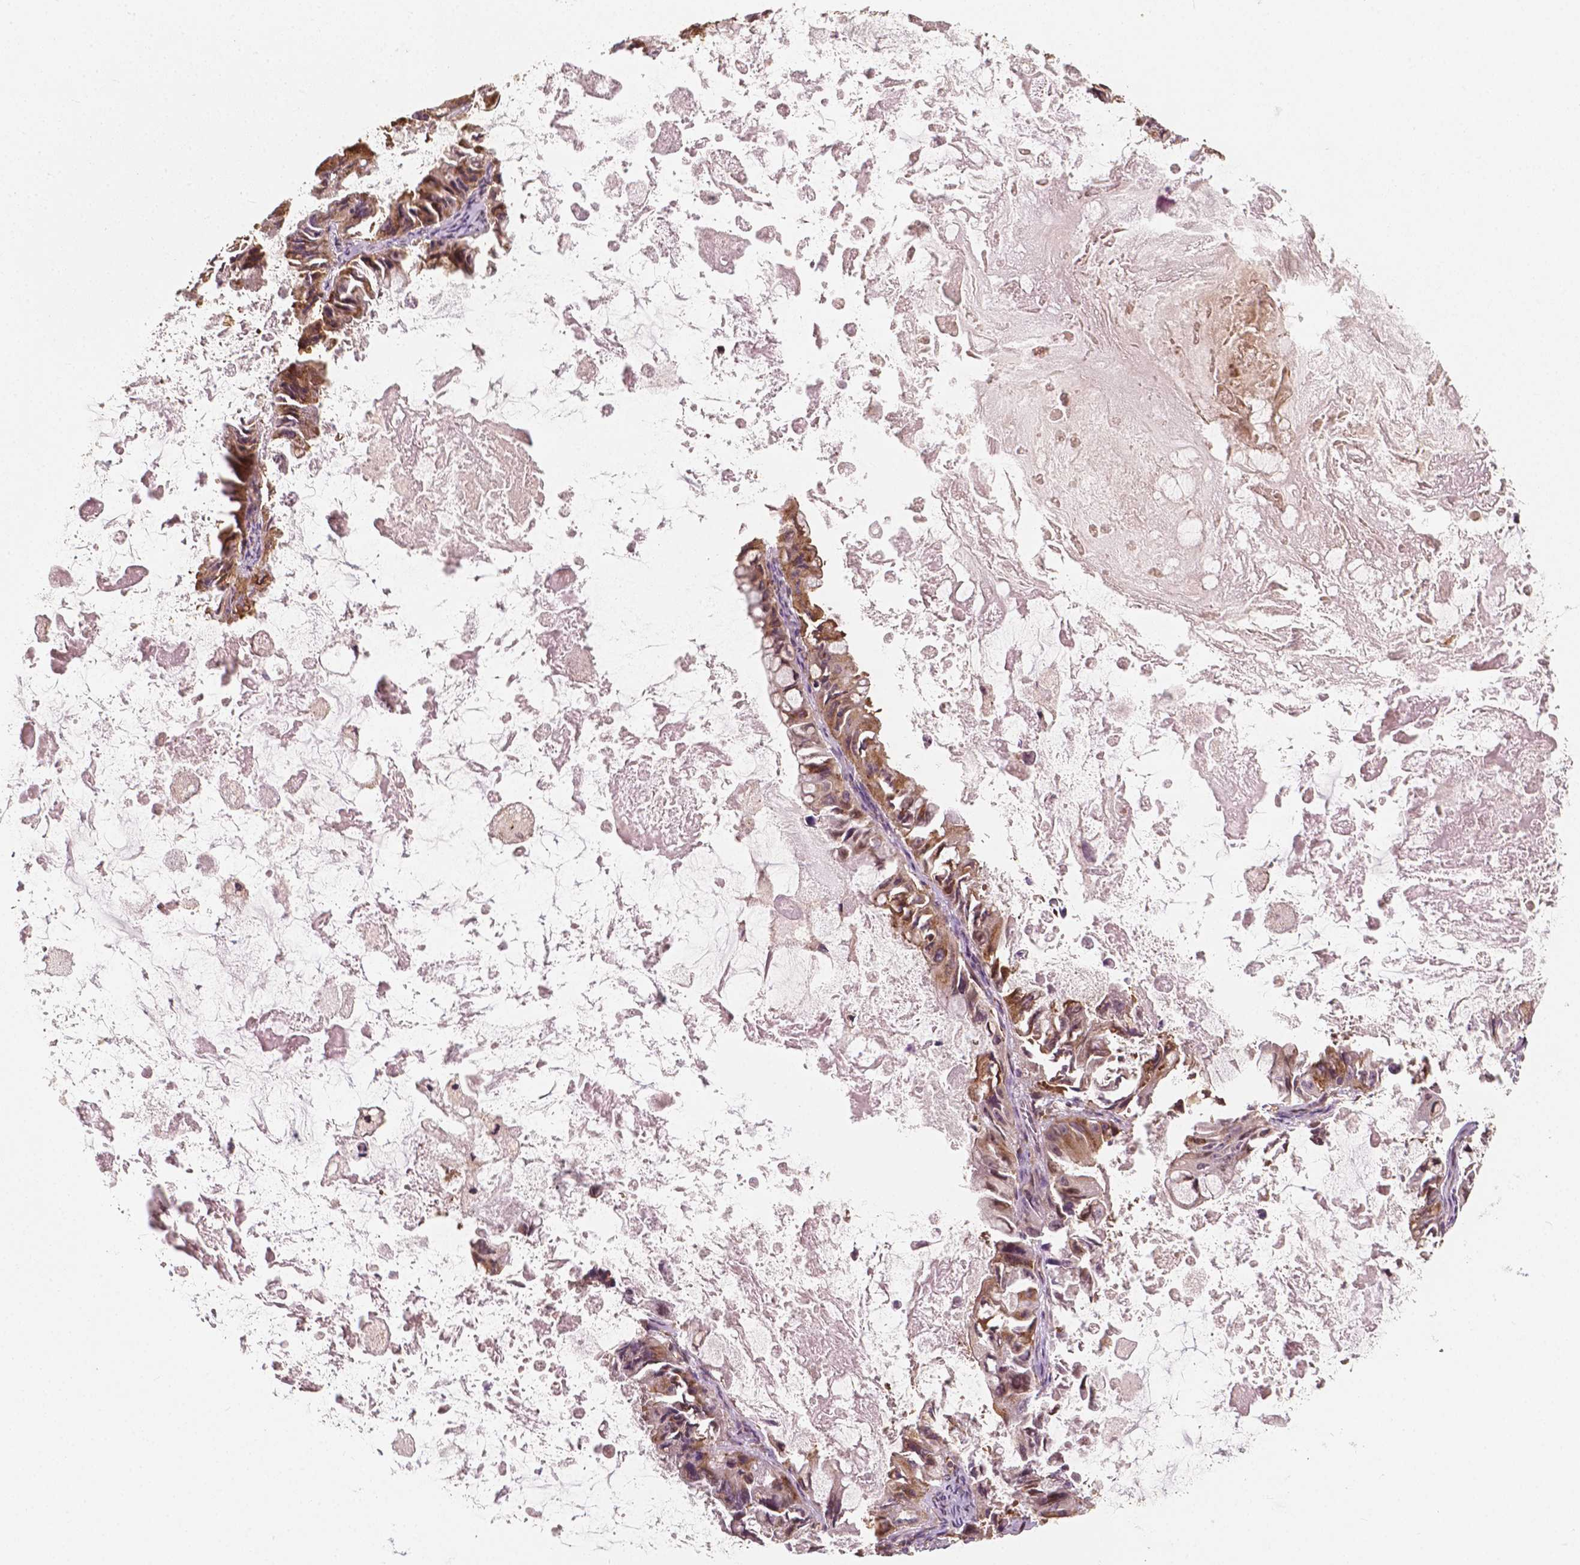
{"staining": {"intensity": "strong", "quantity": ">75%", "location": "cytoplasmic/membranous"}, "tissue": "ovarian cancer", "cell_type": "Tumor cells", "image_type": "cancer", "snomed": [{"axis": "morphology", "description": "Cystadenocarcinoma, mucinous, NOS"}, {"axis": "topography", "description": "Ovary"}], "caption": "A photomicrograph of mucinous cystadenocarcinoma (ovarian) stained for a protein demonstrates strong cytoplasmic/membranous brown staining in tumor cells.", "gene": "G3BP1", "patient": {"sex": "female", "age": 61}}